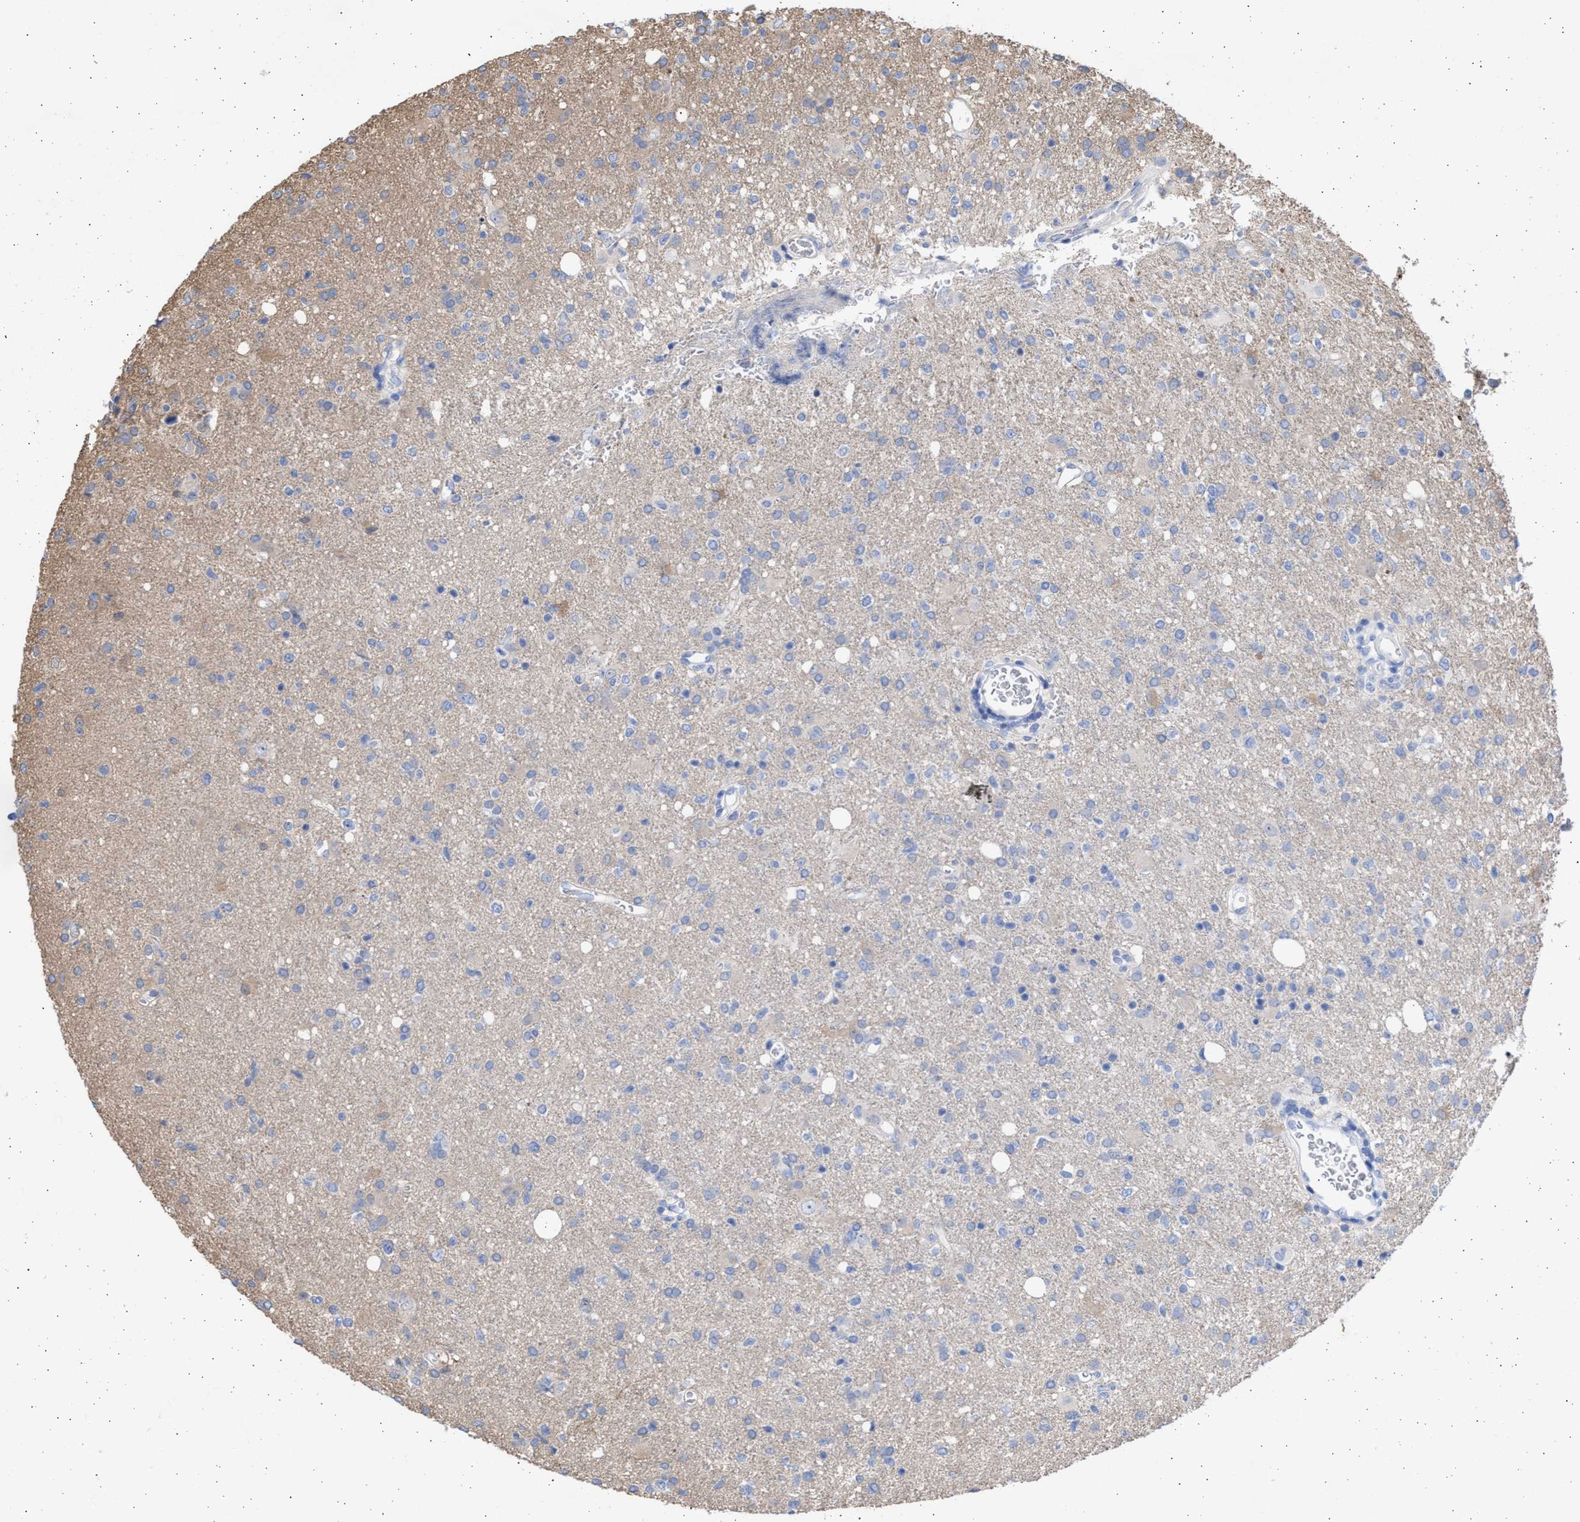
{"staining": {"intensity": "weak", "quantity": "<25%", "location": "cytoplasmic/membranous"}, "tissue": "glioma", "cell_type": "Tumor cells", "image_type": "cancer", "snomed": [{"axis": "morphology", "description": "Glioma, malignant, High grade"}, {"axis": "topography", "description": "Brain"}], "caption": "This micrograph is of malignant glioma (high-grade) stained with immunohistochemistry to label a protein in brown with the nuclei are counter-stained blue. There is no staining in tumor cells. (Immunohistochemistry, brightfield microscopy, high magnification).", "gene": "ALDOC", "patient": {"sex": "female", "age": 57}}